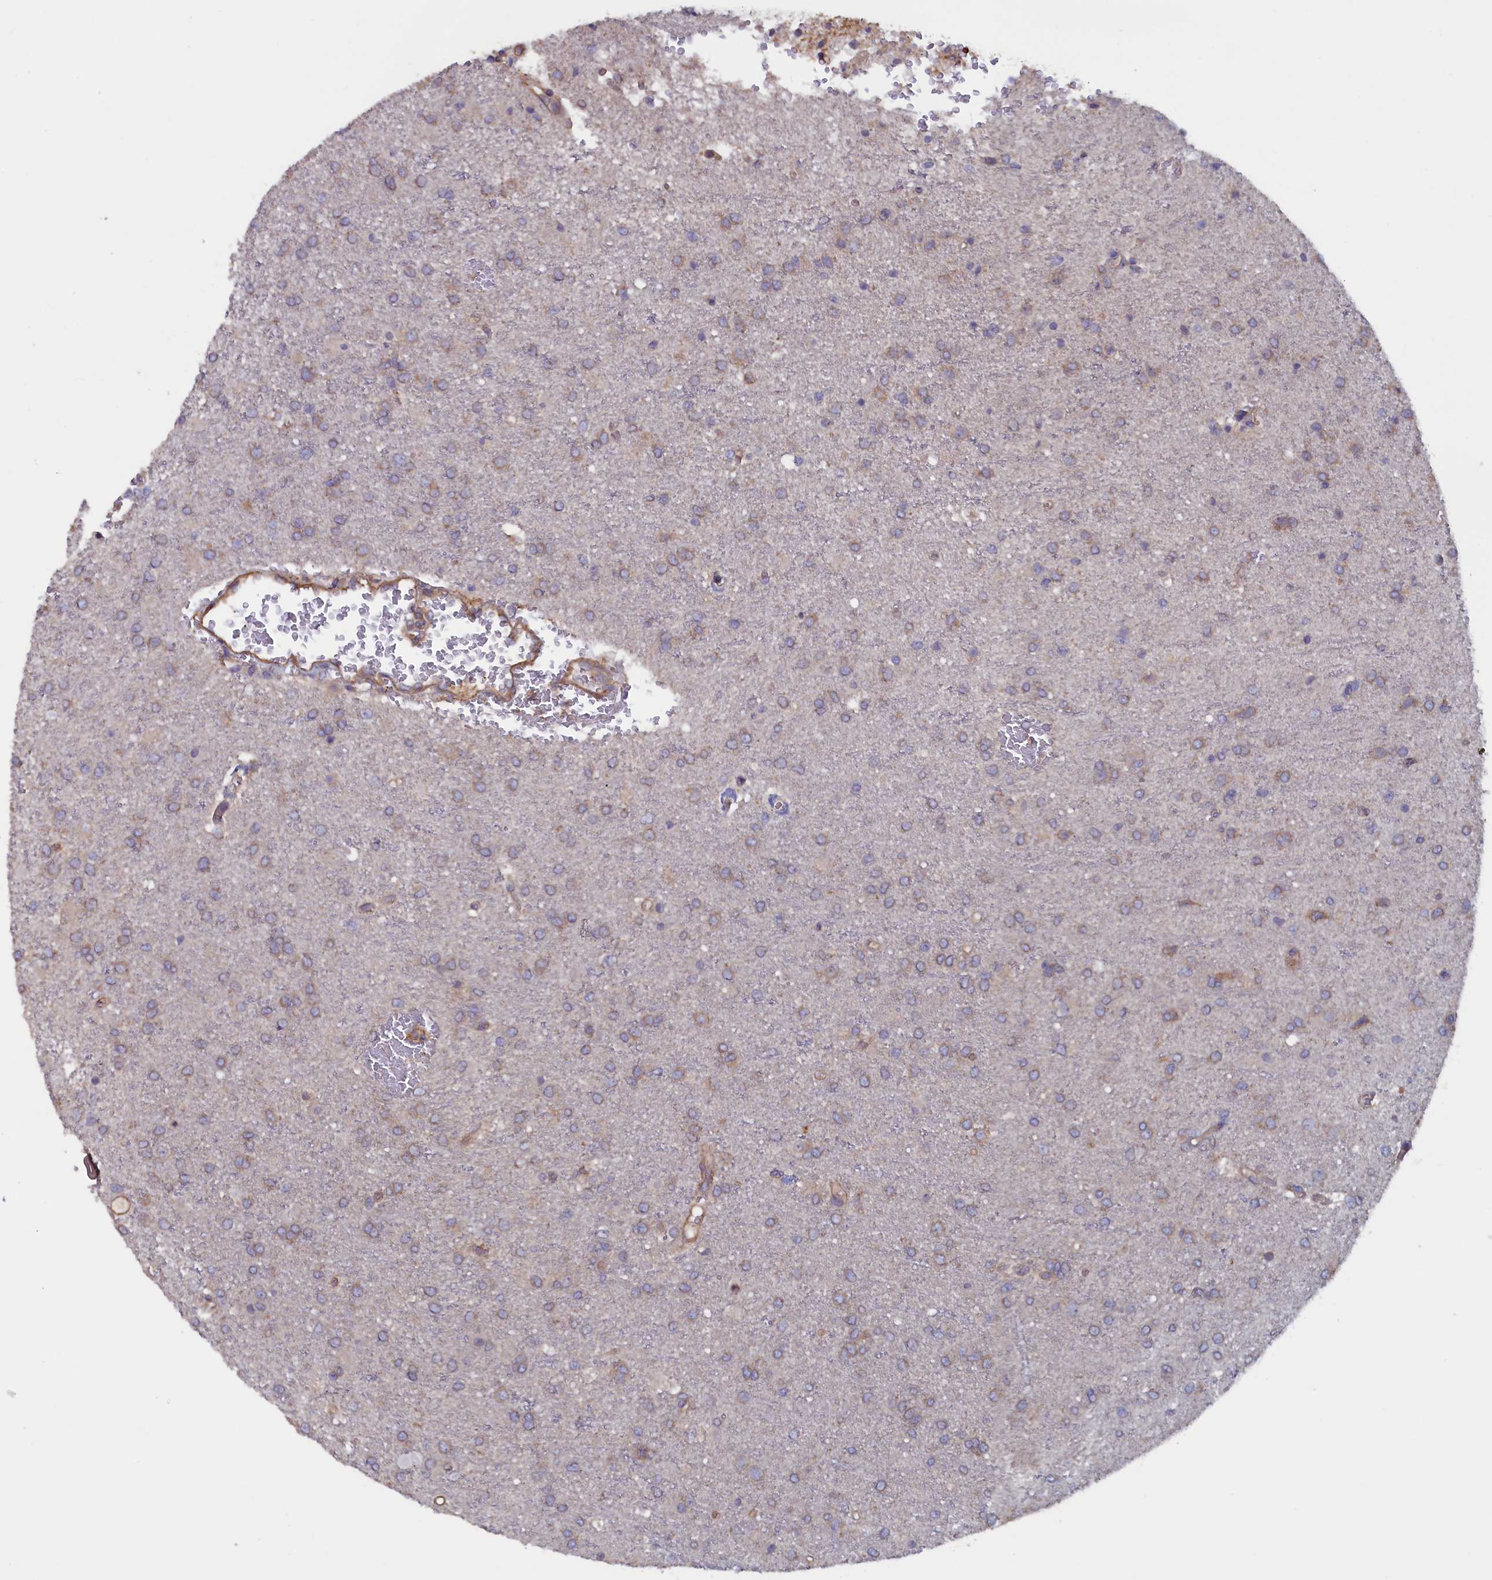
{"staining": {"intensity": "moderate", "quantity": "<25%", "location": "cytoplasmic/membranous"}, "tissue": "glioma", "cell_type": "Tumor cells", "image_type": "cancer", "snomed": [{"axis": "morphology", "description": "Glioma, malignant, High grade"}, {"axis": "topography", "description": "Brain"}], "caption": "There is low levels of moderate cytoplasmic/membranous staining in tumor cells of glioma, as demonstrated by immunohistochemical staining (brown color).", "gene": "ANKRD2", "patient": {"sex": "female", "age": 74}}